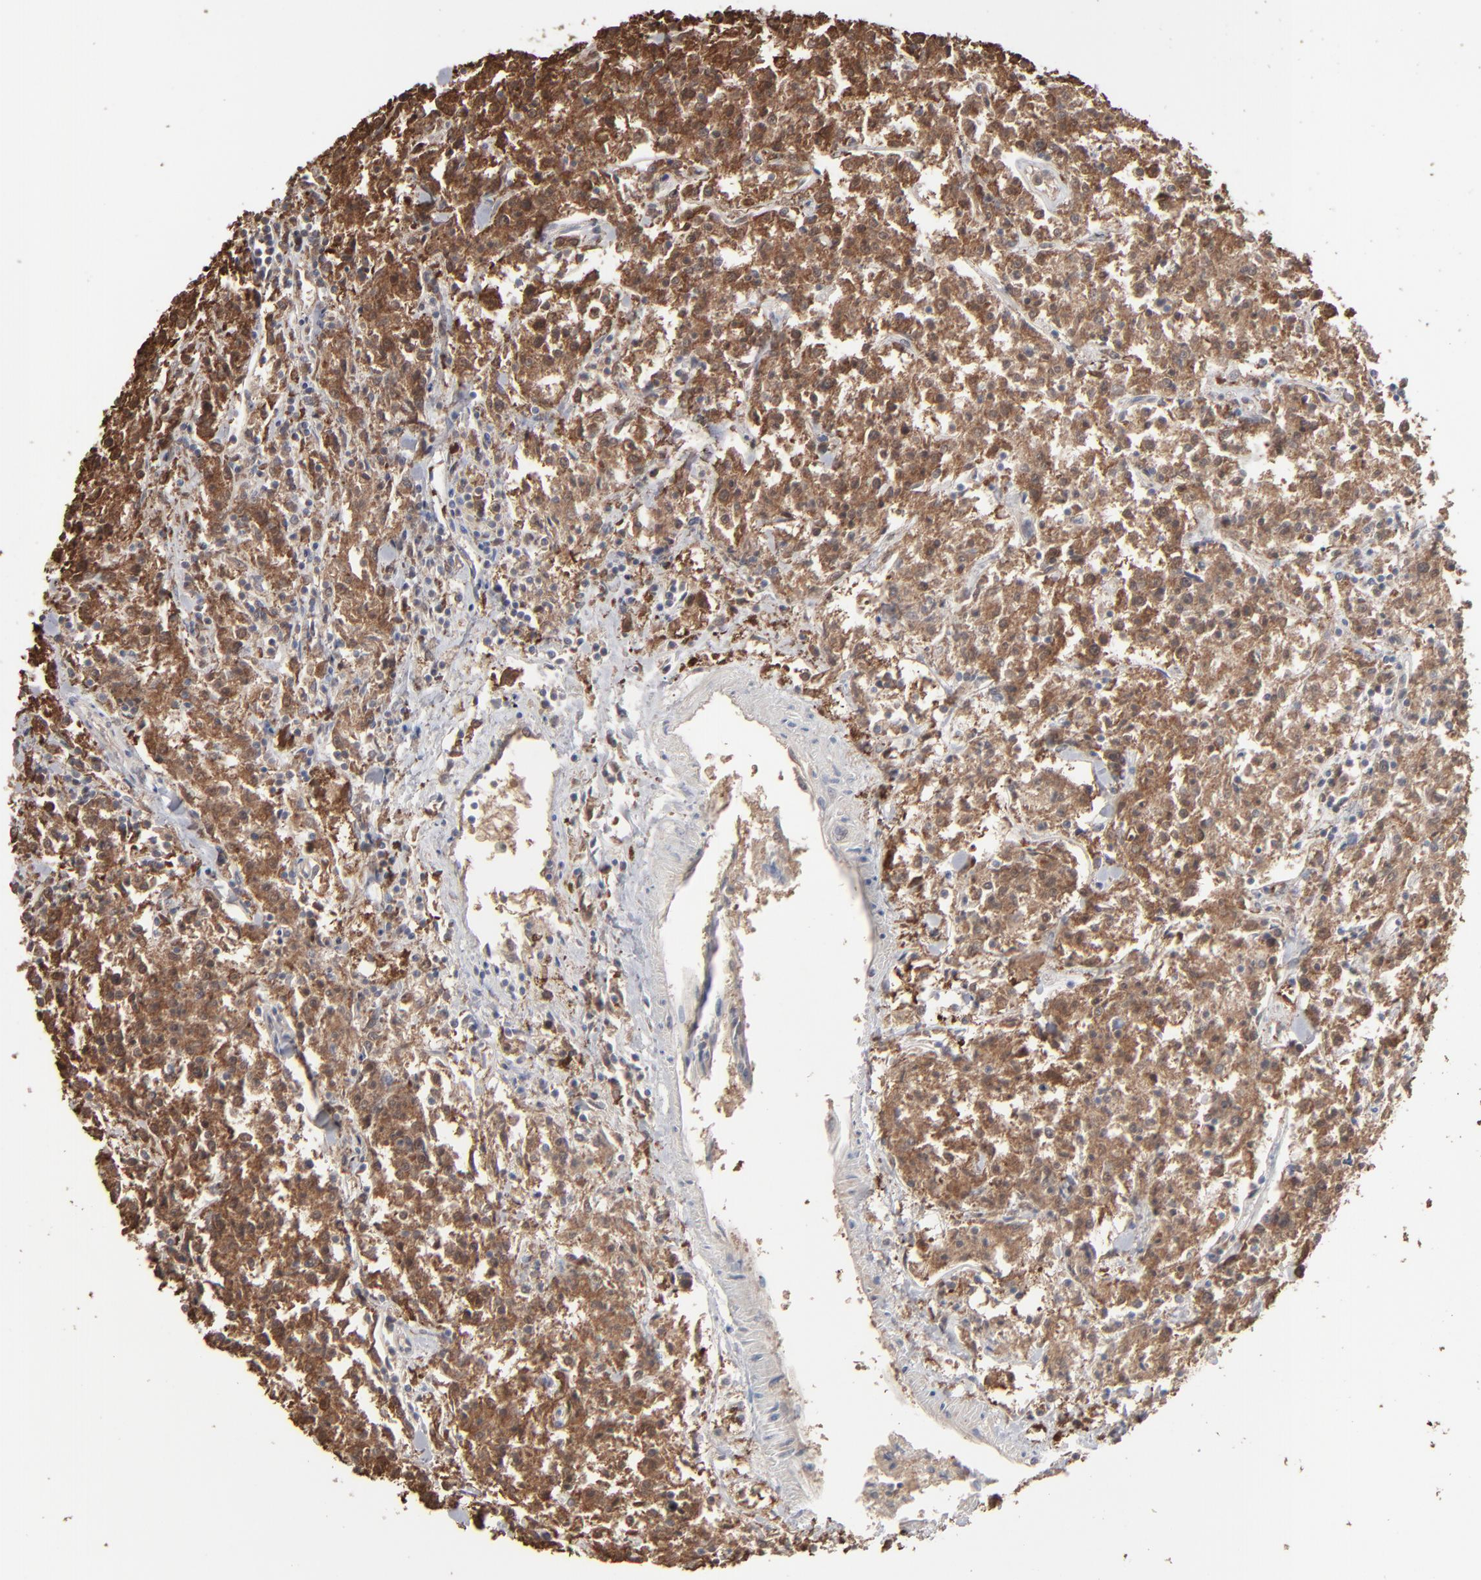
{"staining": {"intensity": "strong", "quantity": ">75%", "location": "cytoplasmic/membranous"}, "tissue": "lymphoma", "cell_type": "Tumor cells", "image_type": "cancer", "snomed": [{"axis": "morphology", "description": "Malignant lymphoma, non-Hodgkin's type, Low grade"}, {"axis": "topography", "description": "Small intestine"}], "caption": "This image reveals immunohistochemistry staining of human malignant lymphoma, non-Hodgkin's type (low-grade), with high strong cytoplasmic/membranous expression in approximately >75% of tumor cells.", "gene": "NME1-NME2", "patient": {"sex": "female", "age": 59}}